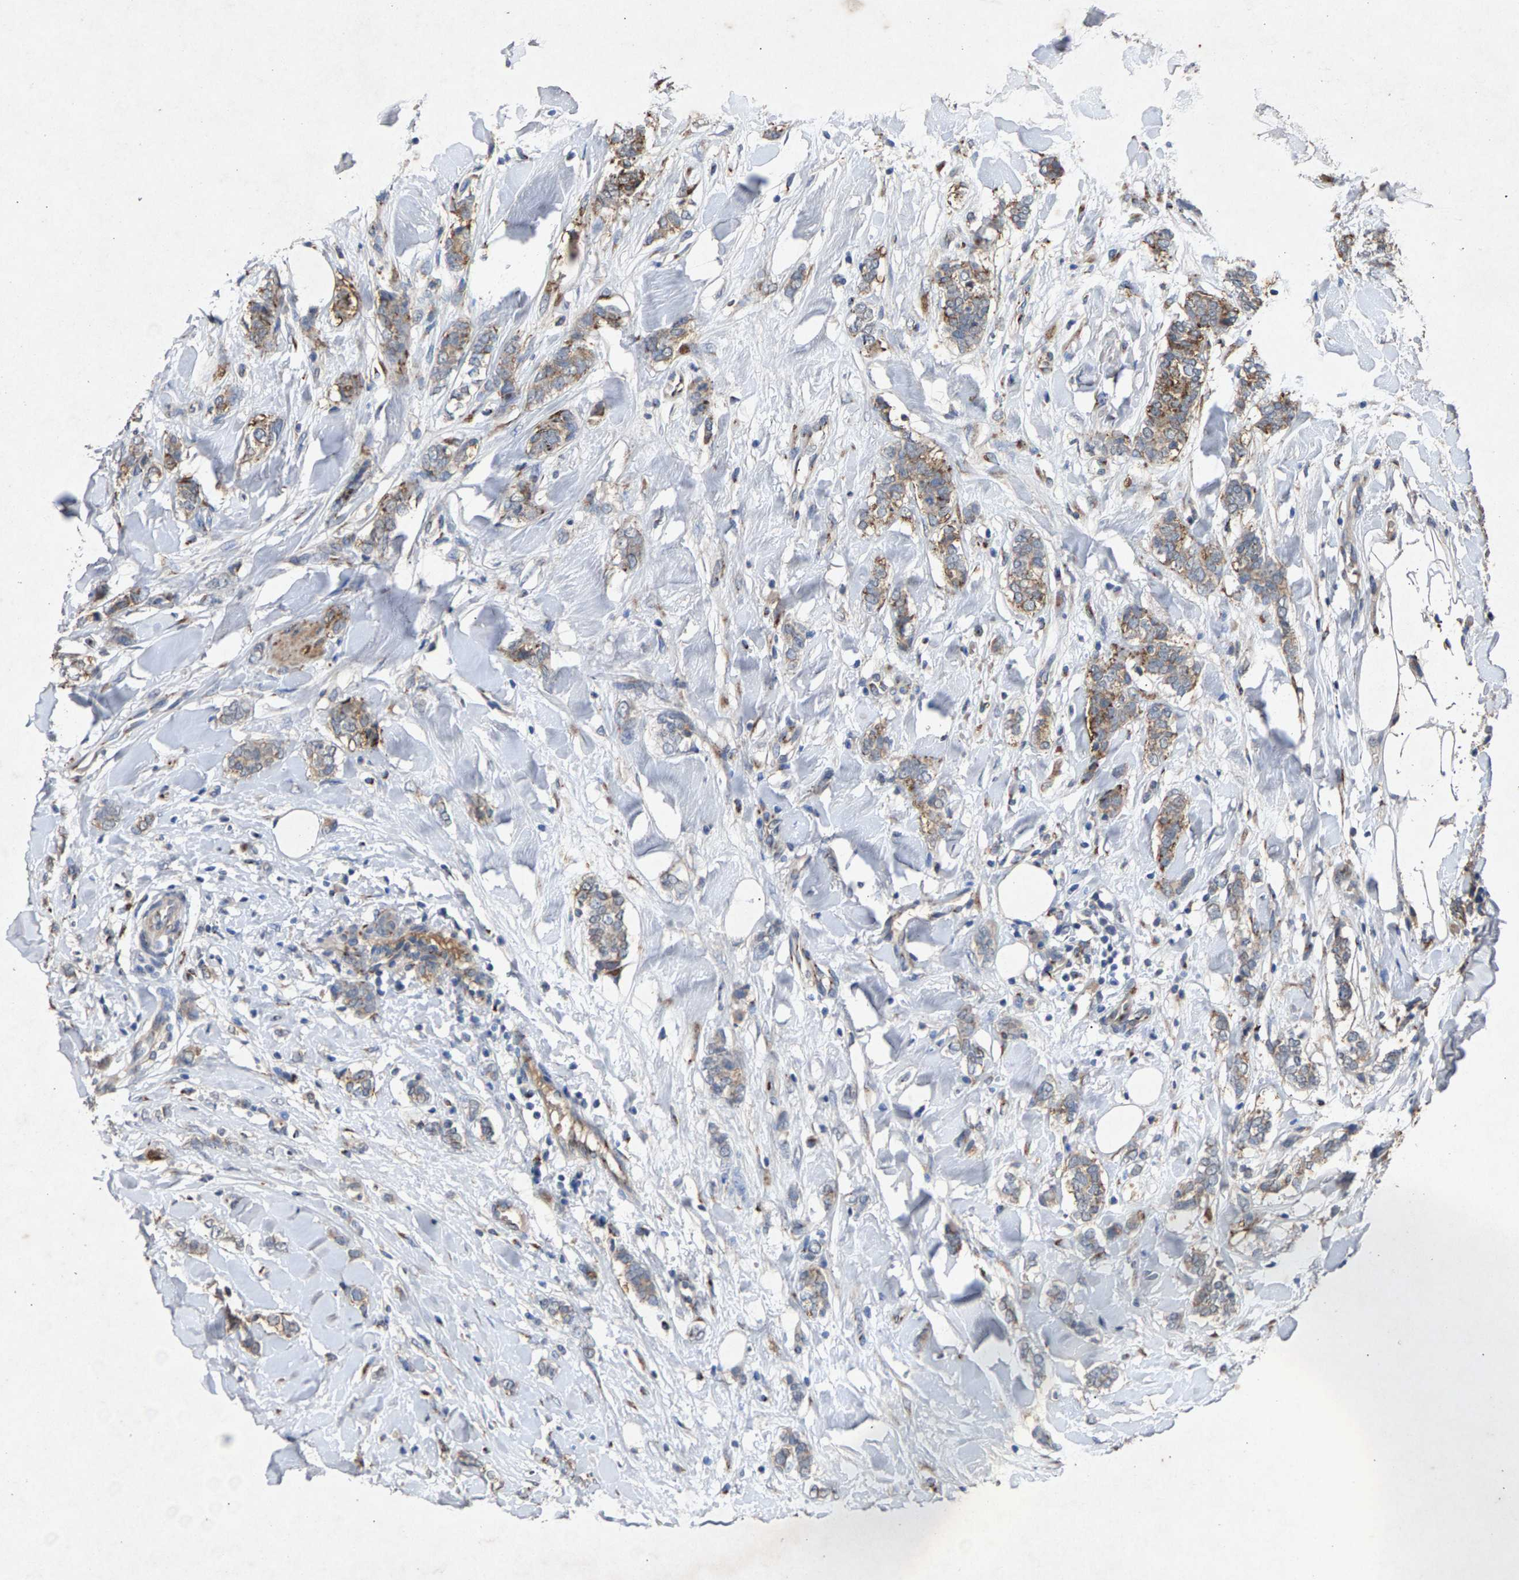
{"staining": {"intensity": "weak", "quantity": "25%-75%", "location": "cytoplasmic/membranous"}, "tissue": "breast cancer", "cell_type": "Tumor cells", "image_type": "cancer", "snomed": [{"axis": "morphology", "description": "Lobular carcinoma"}, {"axis": "topography", "description": "Skin"}, {"axis": "topography", "description": "Breast"}], "caption": "Brown immunohistochemical staining in breast lobular carcinoma shows weak cytoplasmic/membranous expression in about 25%-75% of tumor cells.", "gene": "MAN2A1", "patient": {"sex": "female", "age": 46}}